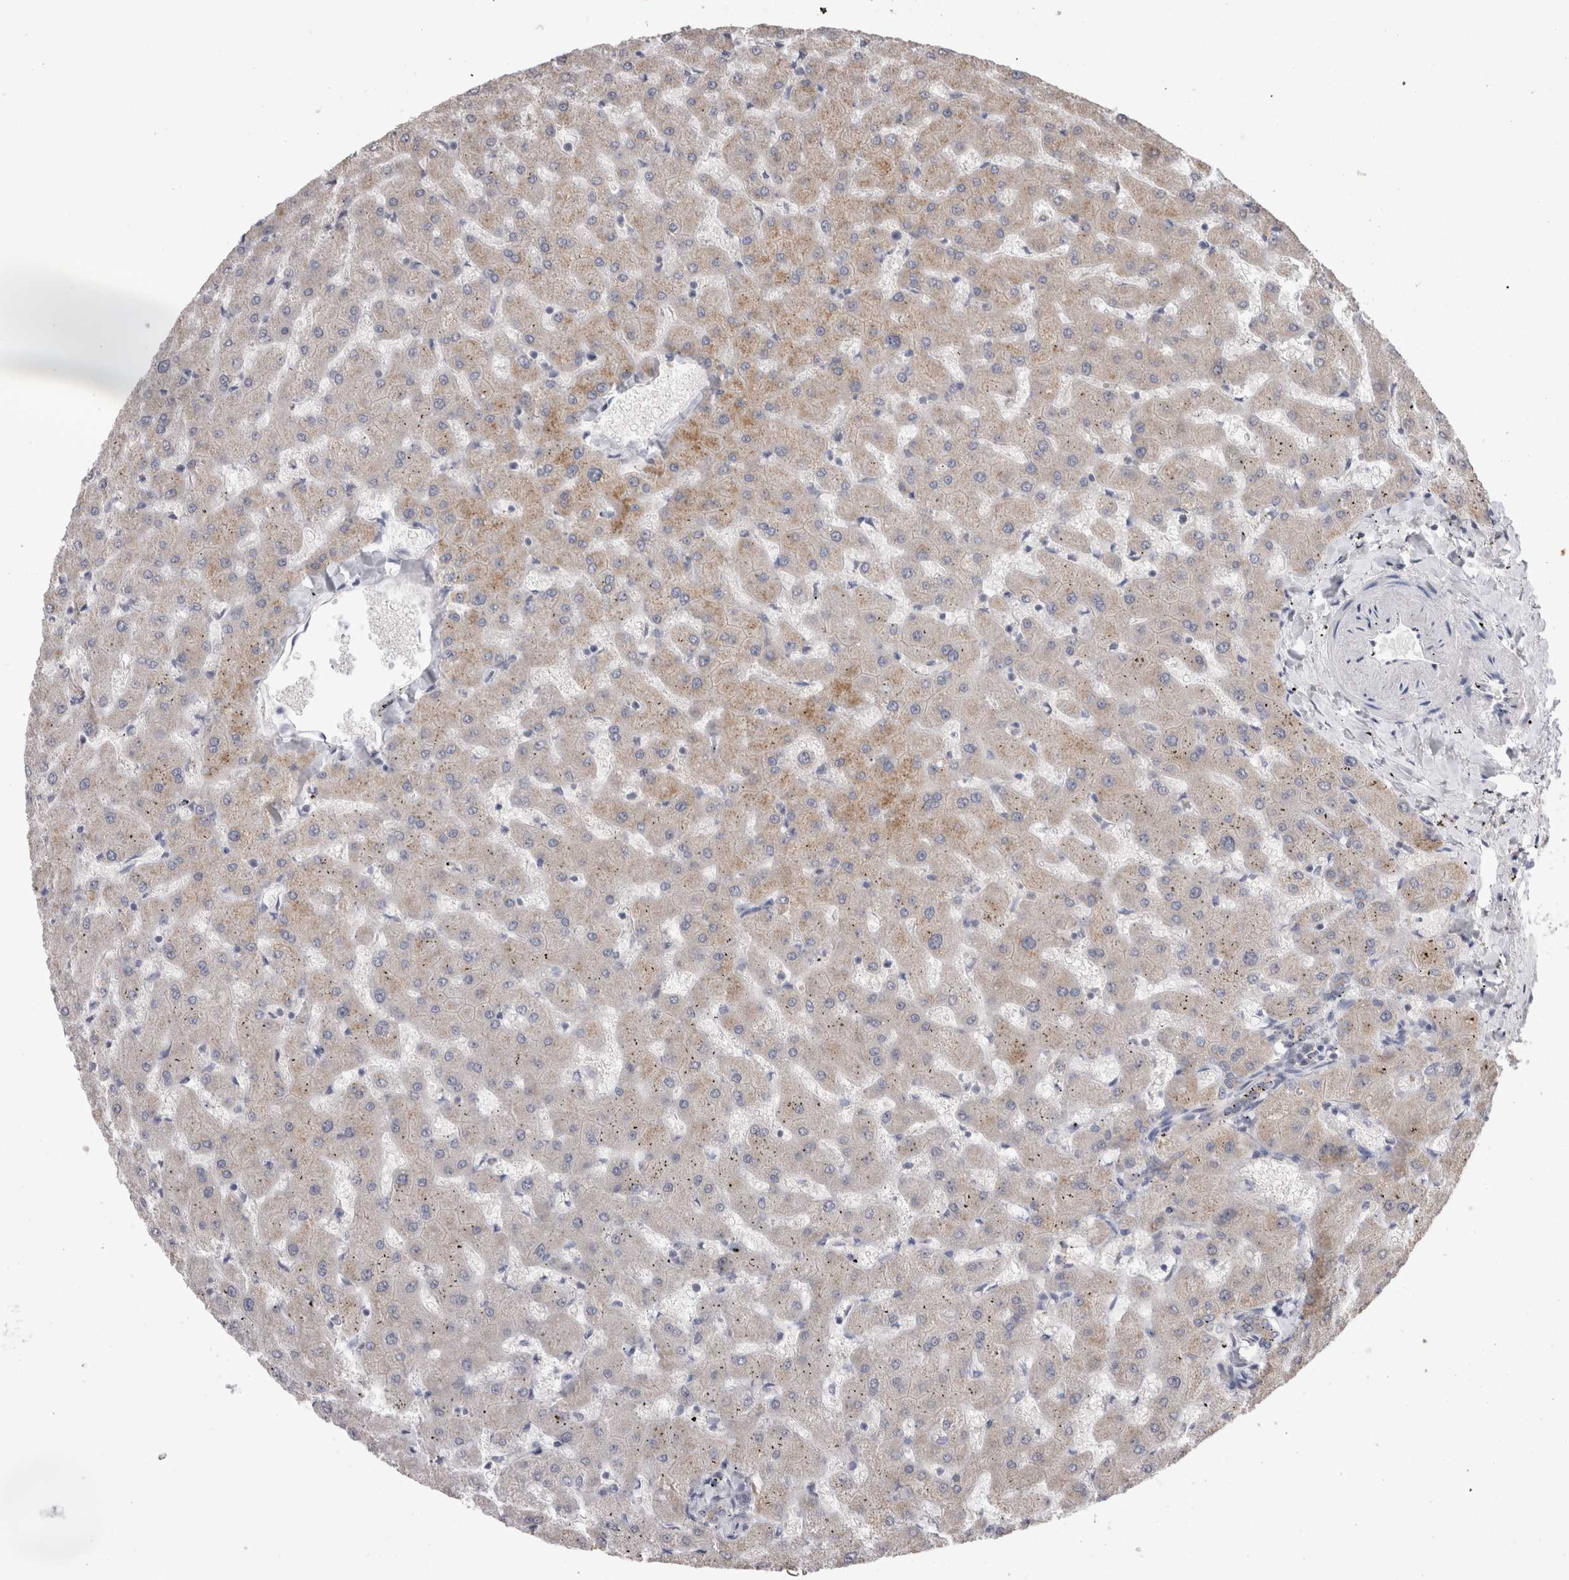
{"staining": {"intensity": "negative", "quantity": "none", "location": "none"}, "tissue": "liver", "cell_type": "Cholangiocytes", "image_type": "normal", "snomed": [{"axis": "morphology", "description": "Normal tissue, NOS"}, {"axis": "topography", "description": "Liver"}], "caption": "IHC of unremarkable liver exhibits no expression in cholangiocytes. (DAB immunohistochemistry (IHC) with hematoxylin counter stain).", "gene": "OTOR", "patient": {"sex": "female", "age": 63}}